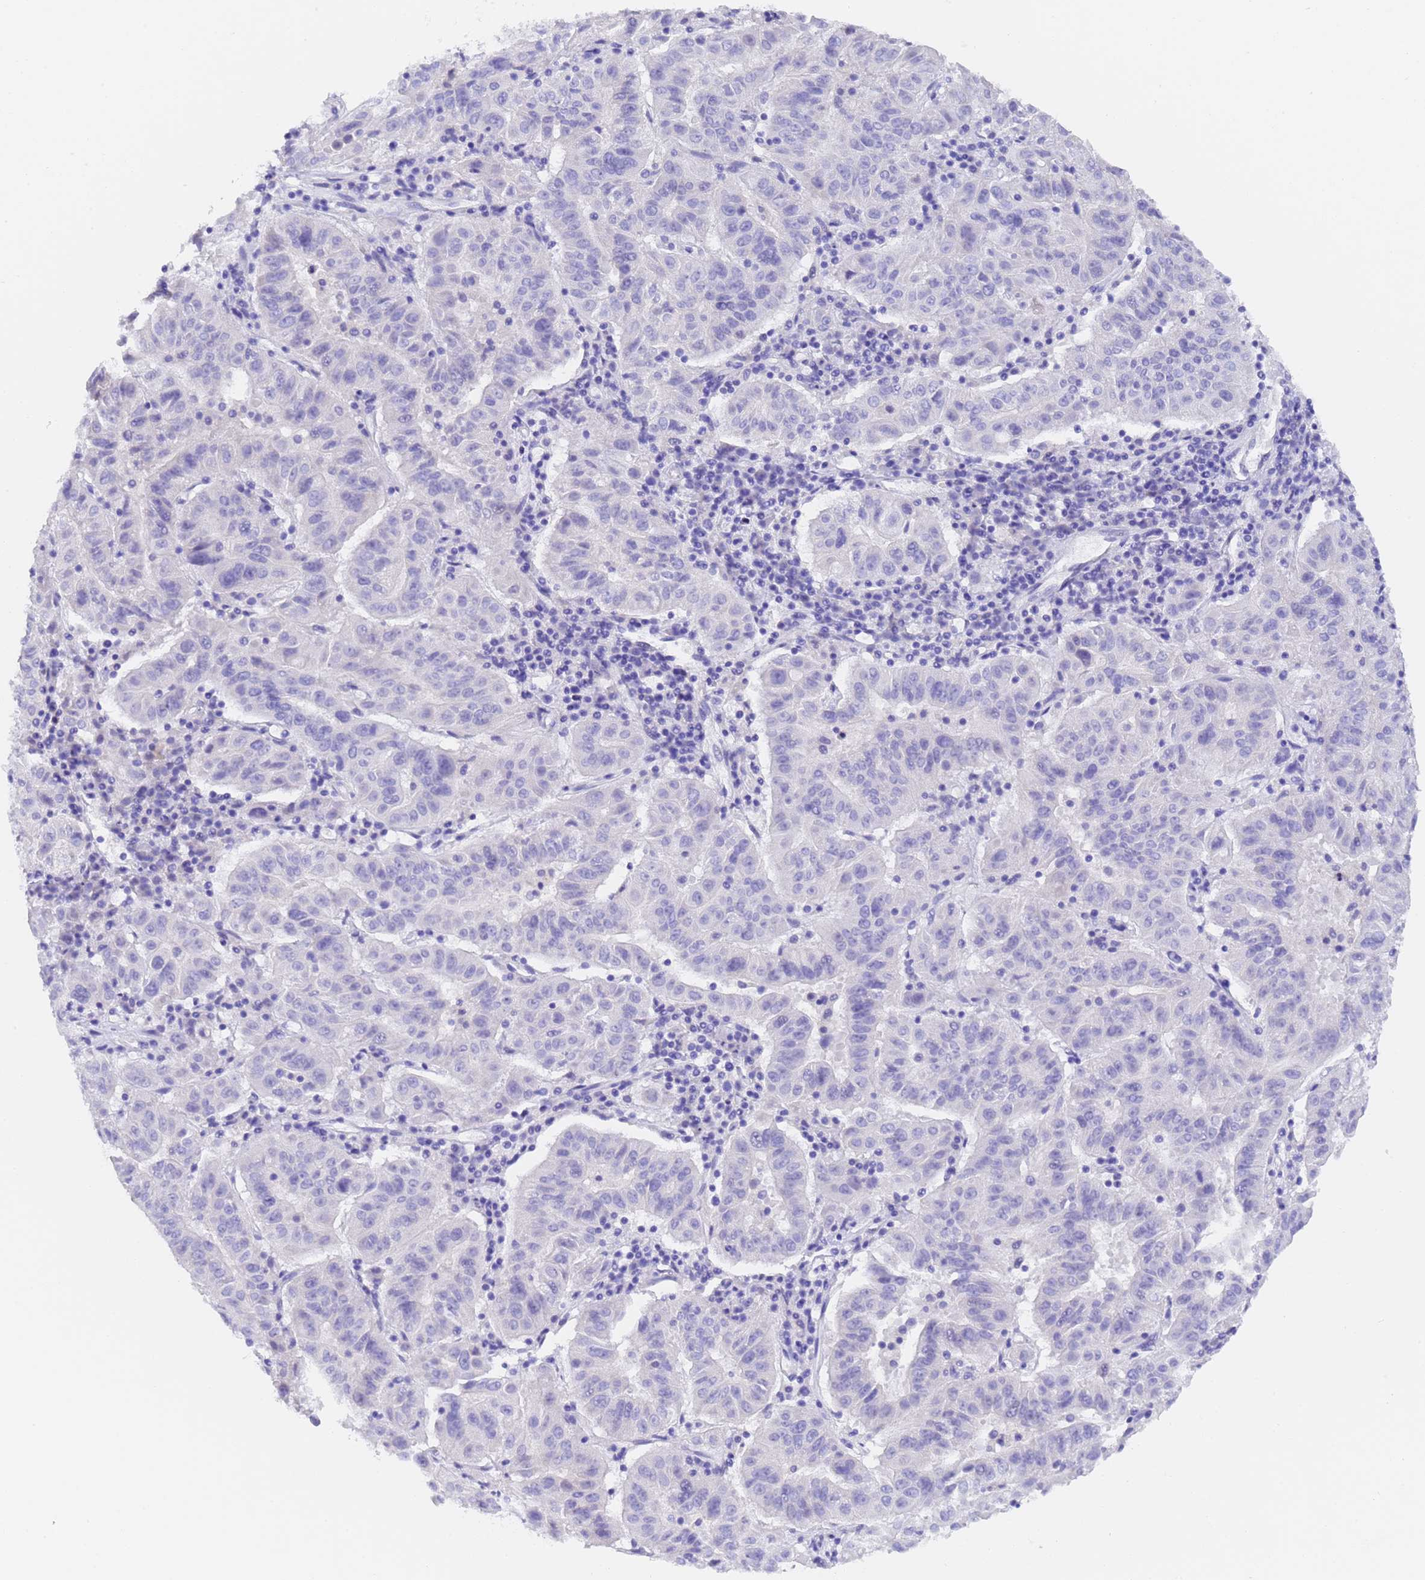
{"staining": {"intensity": "negative", "quantity": "none", "location": "none"}, "tissue": "pancreatic cancer", "cell_type": "Tumor cells", "image_type": "cancer", "snomed": [{"axis": "morphology", "description": "Adenocarcinoma, NOS"}, {"axis": "topography", "description": "Pancreas"}], "caption": "A micrograph of human pancreatic cancer (adenocarcinoma) is negative for staining in tumor cells. Brightfield microscopy of IHC stained with DAB (brown) and hematoxylin (blue), captured at high magnification.", "gene": "GABRA1", "patient": {"sex": "male", "age": 63}}